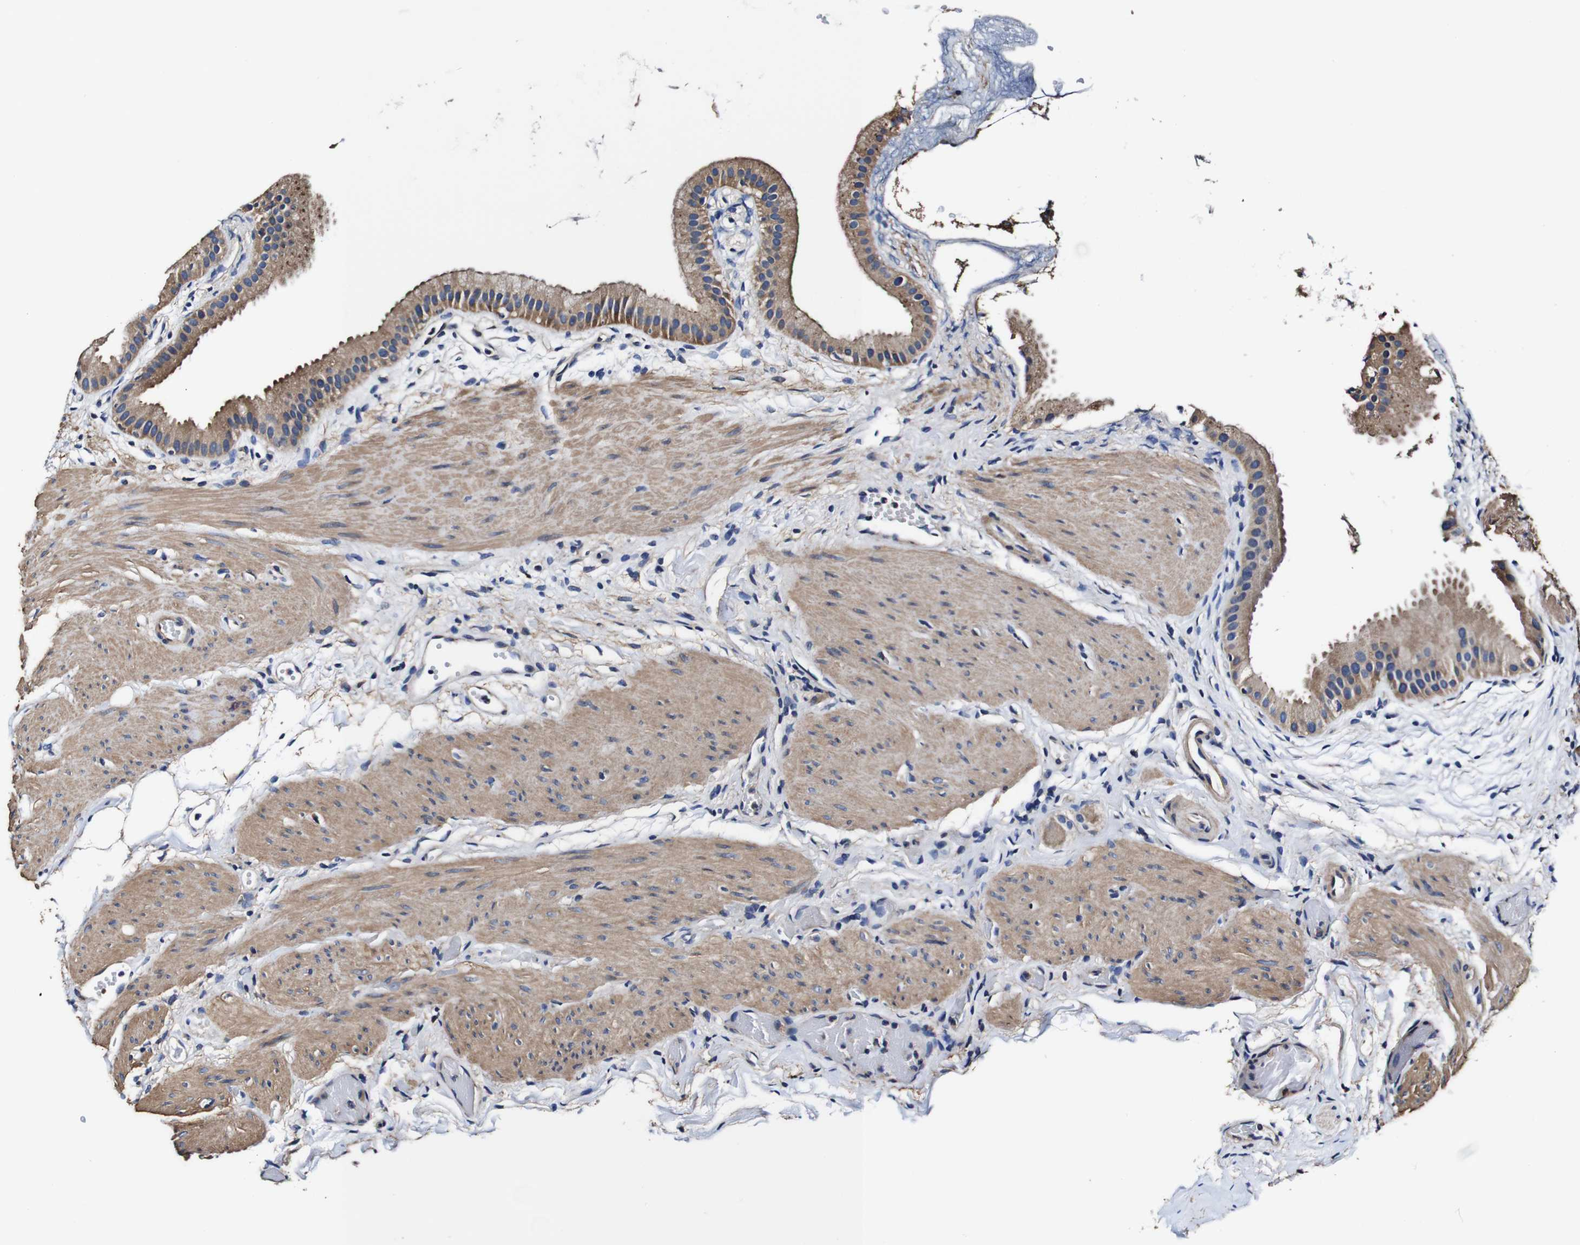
{"staining": {"intensity": "moderate", "quantity": ">75%", "location": "cytoplasmic/membranous"}, "tissue": "gallbladder", "cell_type": "Glandular cells", "image_type": "normal", "snomed": [{"axis": "morphology", "description": "Normal tissue, NOS"}, {"axis": "topography", "description": "Gallbladder"}], "caption": "Gallbladder was stained to show a protein in brown. There is medium levels of moderate cytoplasmic/membranous staining in approximately >75% of glandular cells. The staining was performed using DAB, with brown indicating positive protein expression. Nuclei are stained blue with hematoxylin.", "gene": "PDCD6IP", "patient": {"sex": "female", "age": 64}}